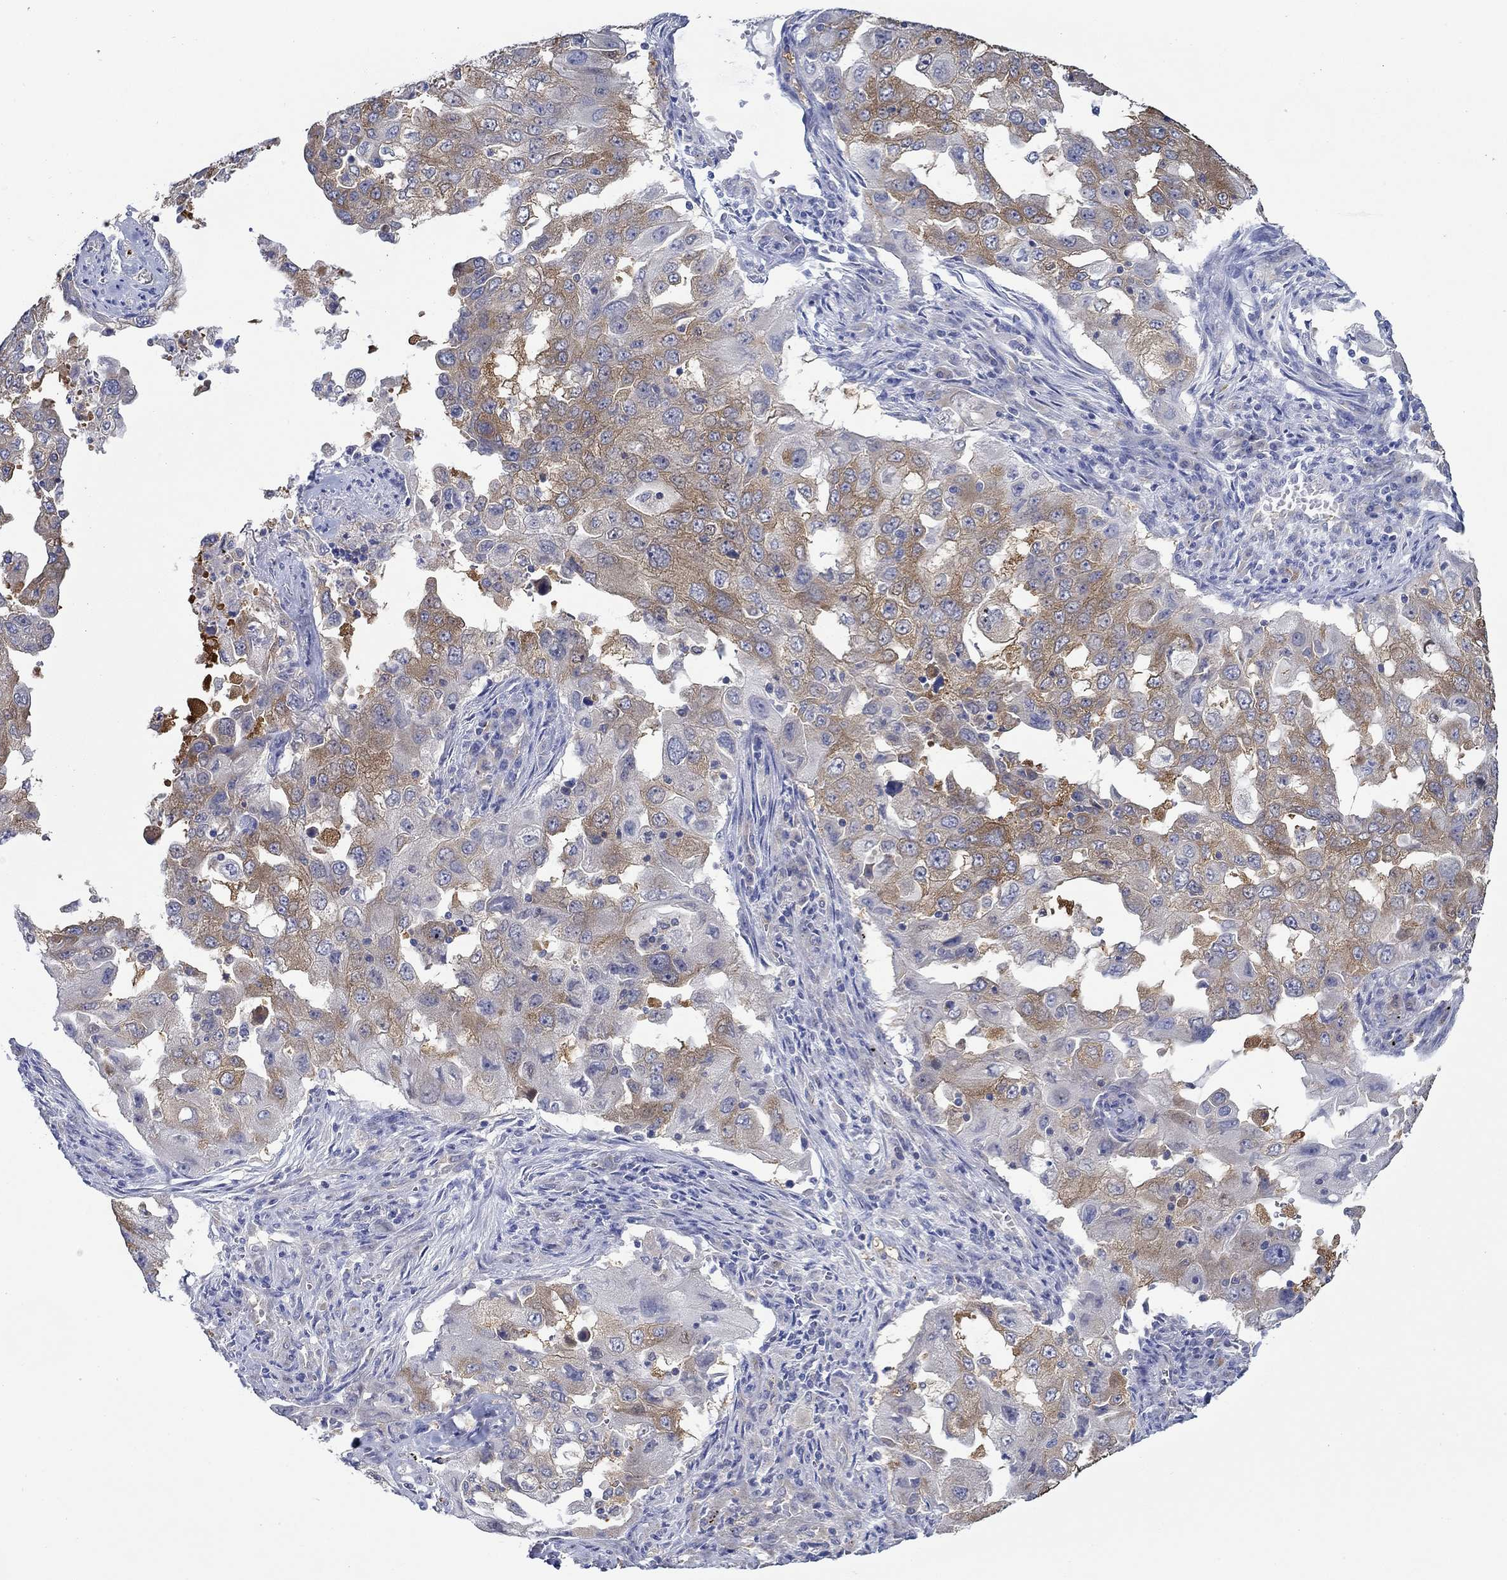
{"staining": {"intensity": "moderate", "quantity": "25%-75%", "location": "cytoplasmic/membranous"}, "tissue": "lung cancer", "cell_type": "Tumor cells", "image_type": "cancer", "snomed": [{"axis": "morphology", "description": "Adenocarcinoma, NOS"}, {"axis": "topography", "description": "Lung"}], "caption": "DAB (3,3'-diaminobenzidine) immunohistochemical staining of lung cancer (adenocarcinoma) shows moderate cytoplasmic/membranous protein expression in about 25%-75% of tumor cells.", "gene": "SLC27A3", "patient": {"sex": "female", "age": 61}}